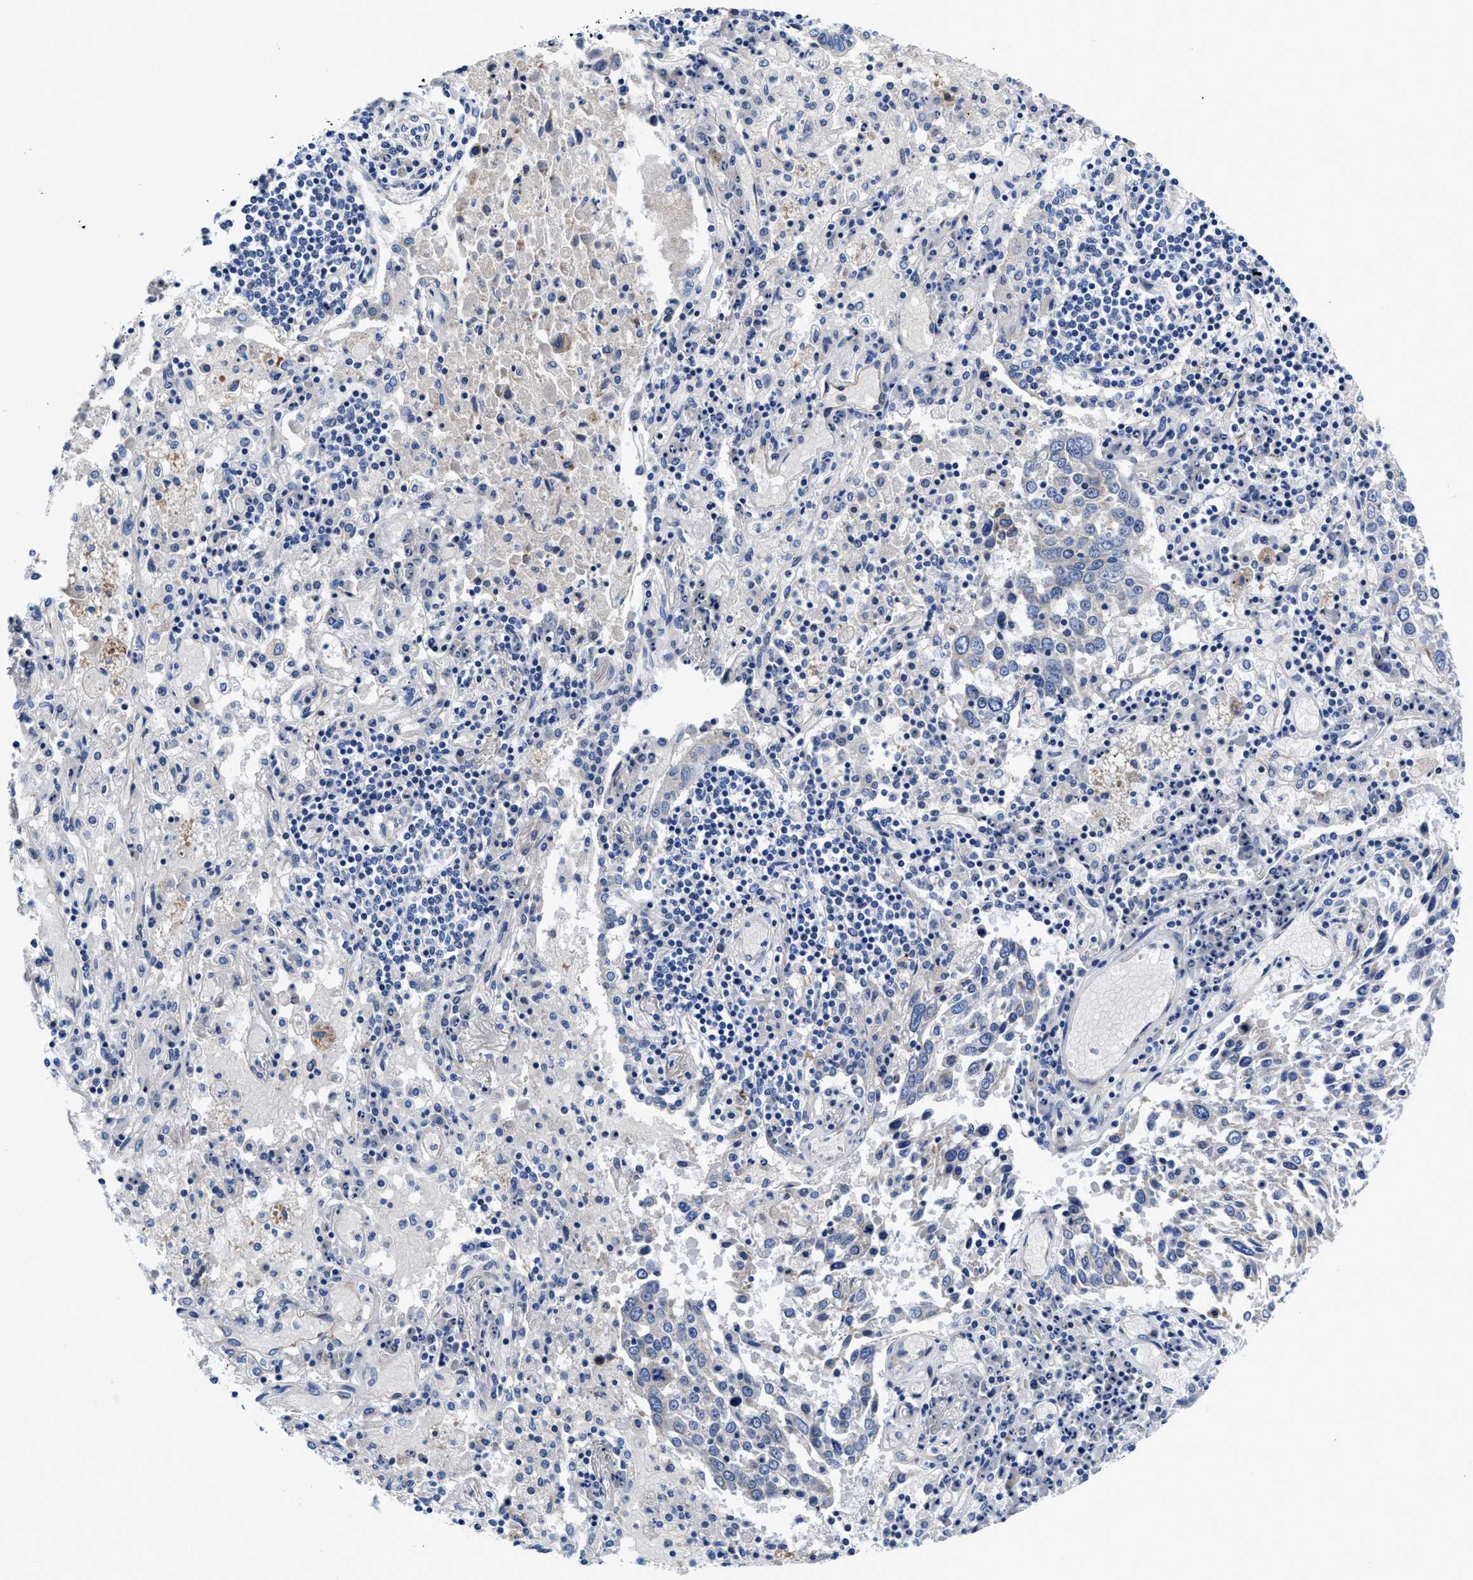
{"staining": {"intensity": "negative", "quantity": "none", "location": "none"}, "tissue": "lung cancer", "cell_type": "Tumor cells", "image_type": "cancer", "snomed": [{"axis": "morphology", "description": "Squamous cell carcinoma, NOS"}, {"axis": "topography", "description": "Lung"}], "caption": "This micrograph is of lung cancer stained with IHC to label a protein in brown with the nuclei are counter-stained blue. There is no expression in tumor cells. (DAB (3,3'-diaminobenzidine) IHC visualized using brightfield microscopy, high magnification).", "gene": "DHRS13", "patient": {"sex": "male", "age": 65}}